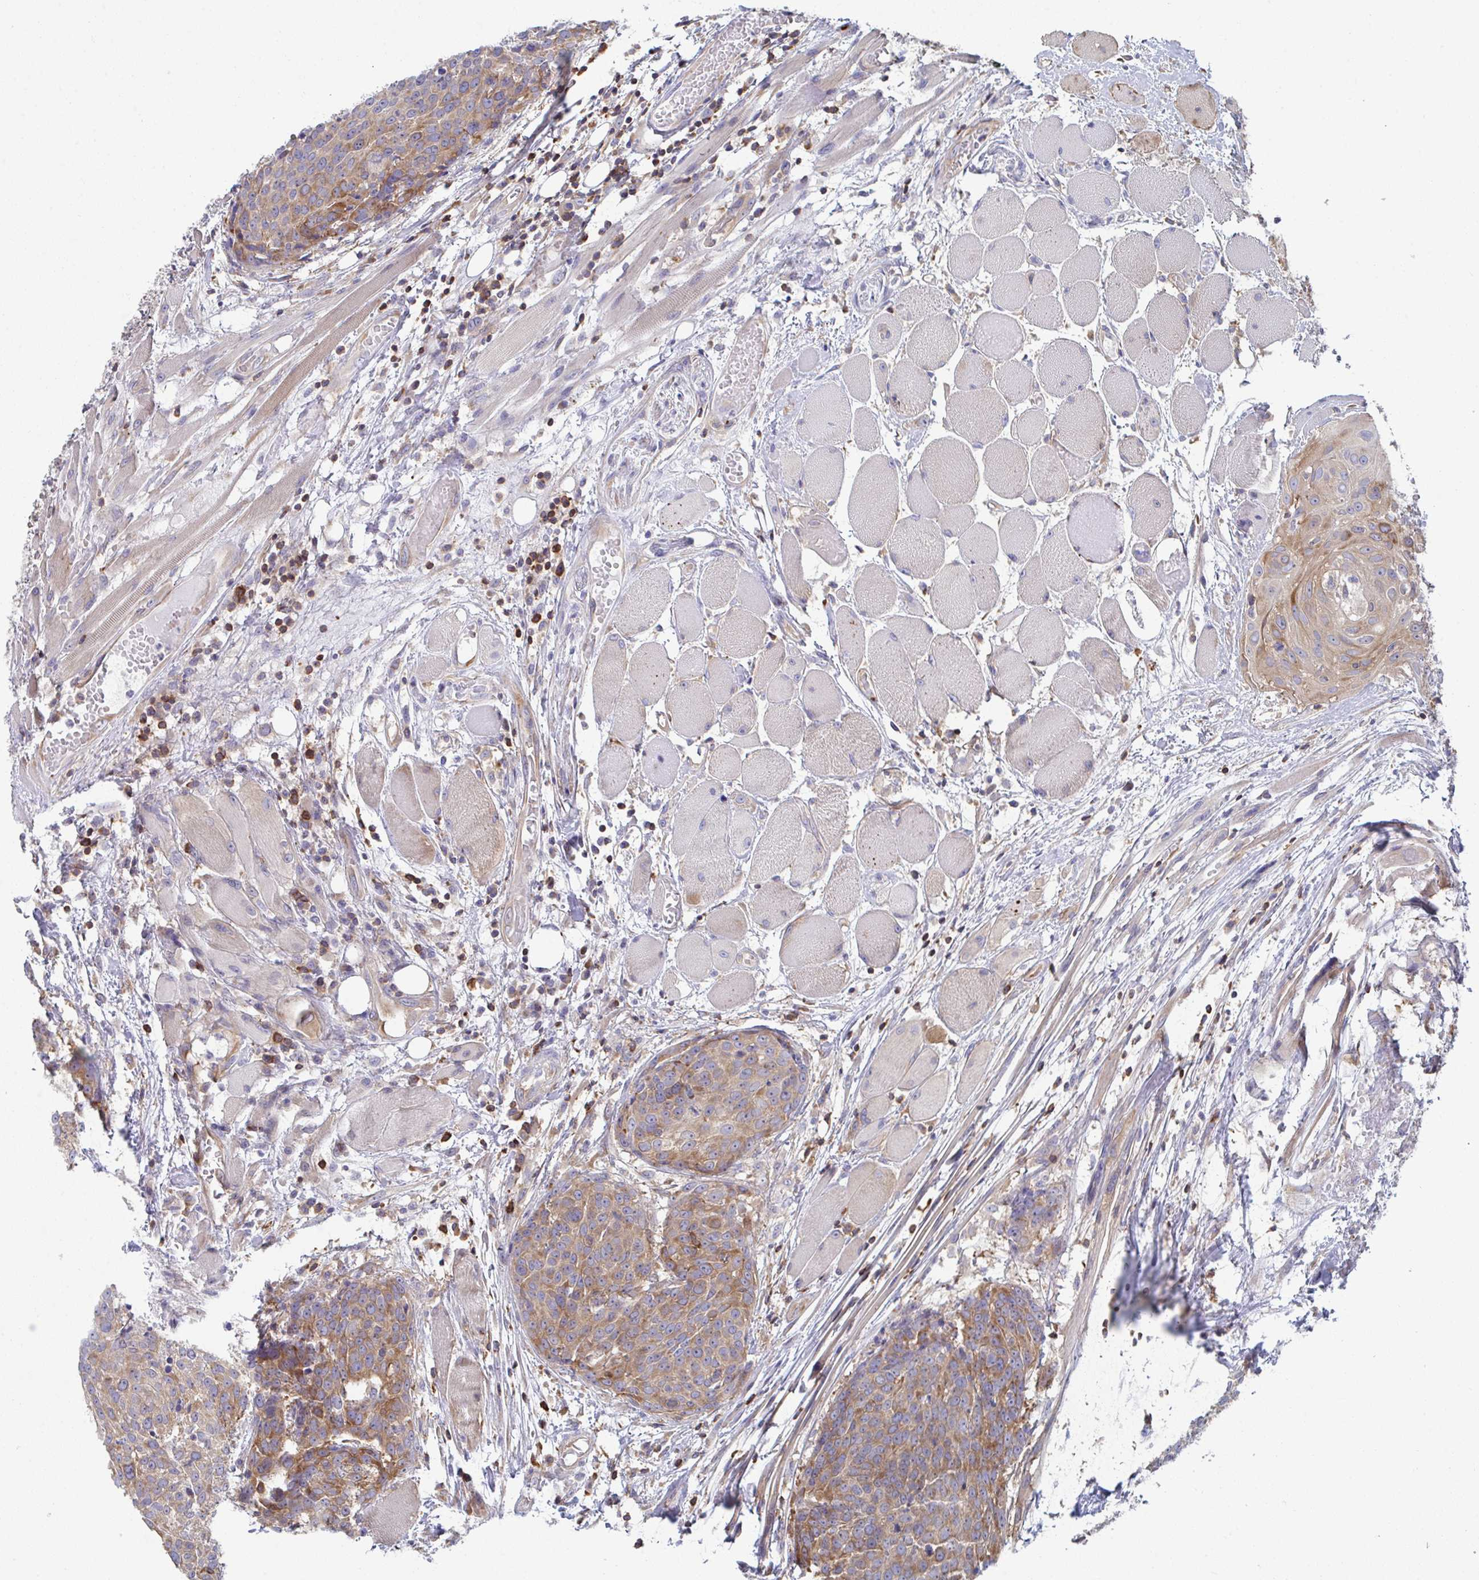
{"staining": {"intensity": "moderate", "quantity": ">75%", "location": "cytoplasmic/membranous"}, "tissue": "head and neck cancer", "cell_type": "Tumor cells", "image_type": "cancer", "snomed": [{"axis": "morphology", "description": "Squamous cell carcinoma, NOS"}, {"axis": "topography", "description": "Oral tissue"}, {"axis": "topography", "description": "Head-Neck"}], "caption": "Immunohistochemistry of human head and neck cancer reveals medium levels of moderate cytoplasmic/membranous staining in approximately >75% of tumor cells.", "gene": "WNK1", "patient": {"sex": "male", "age": 64}}